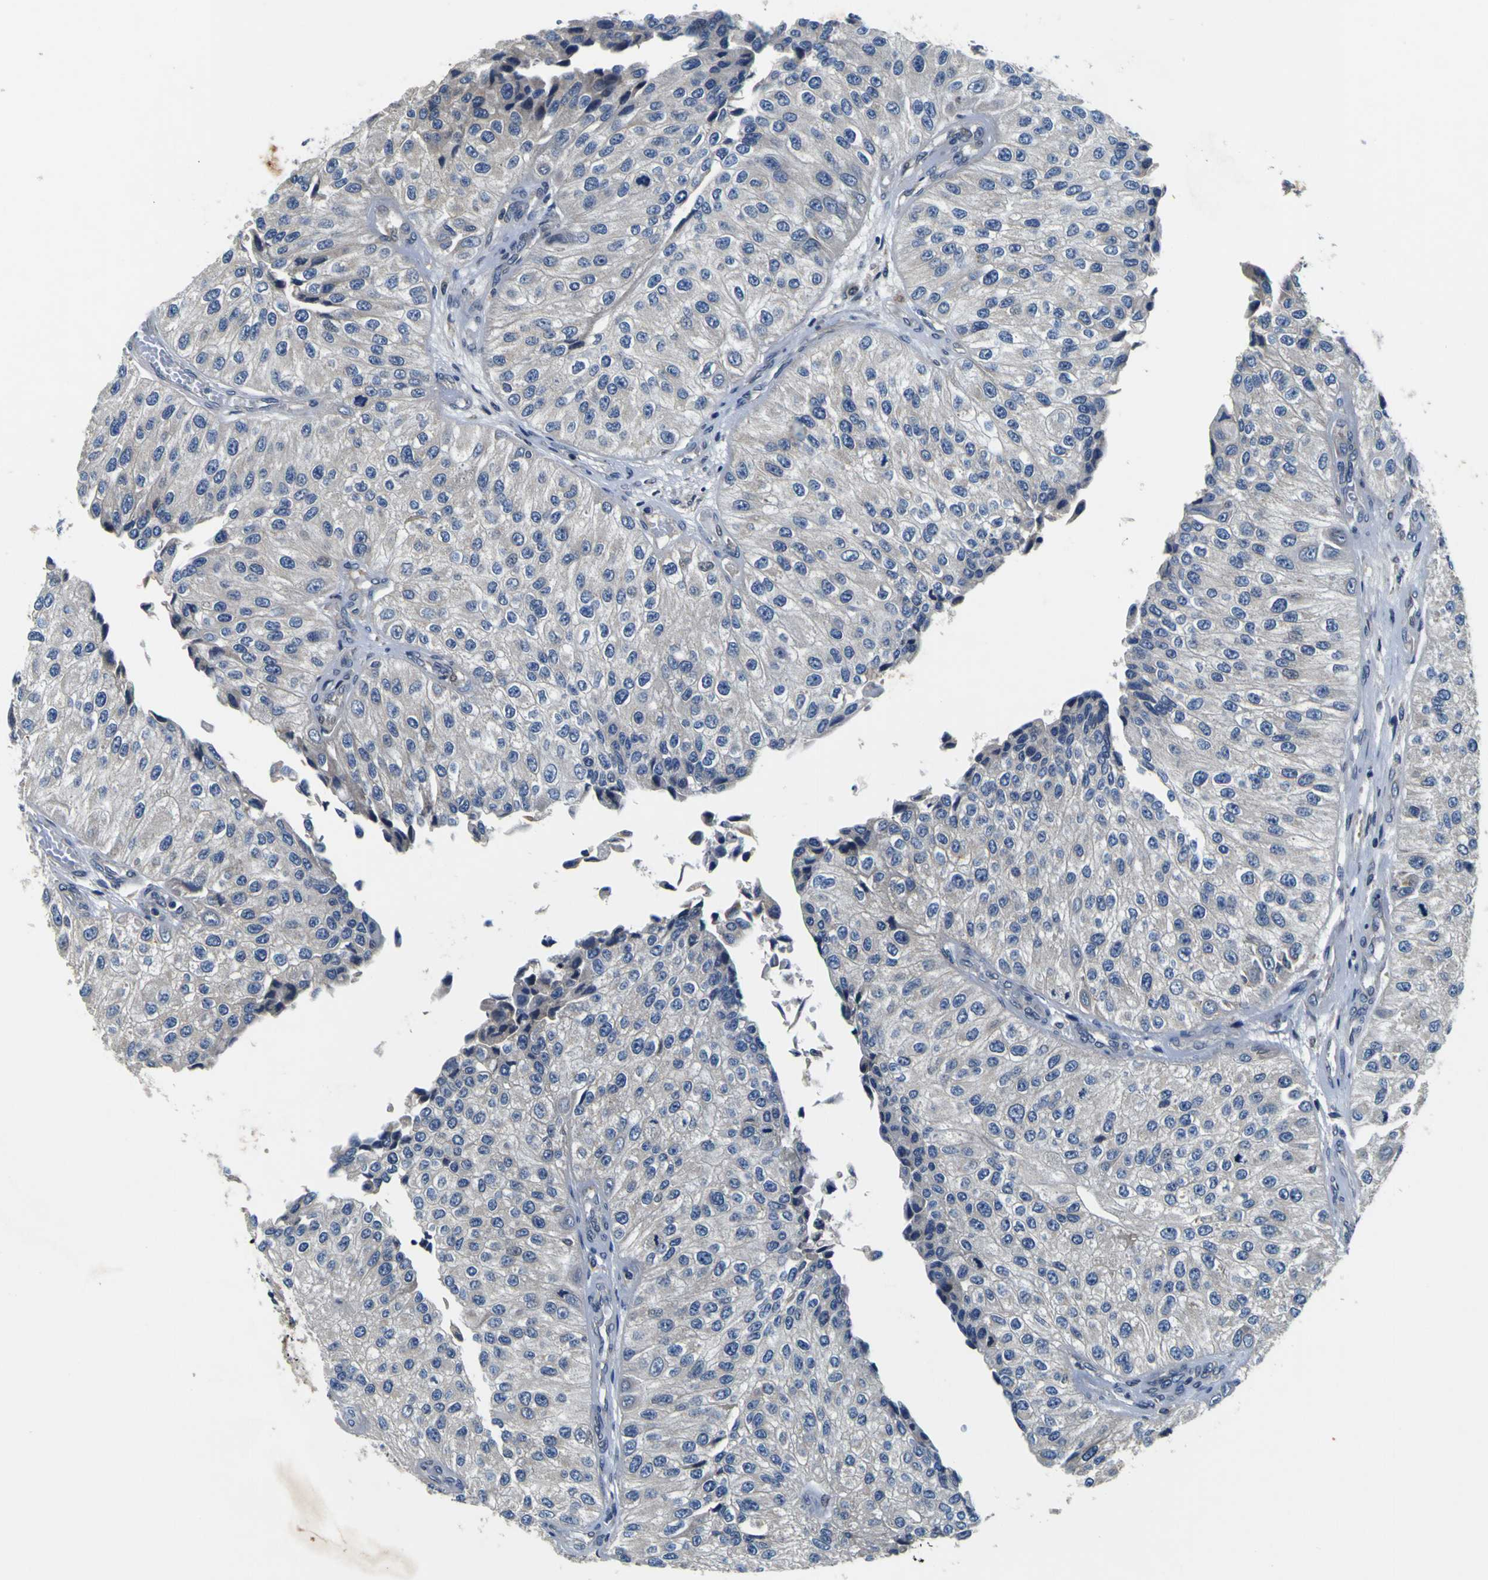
{"staining": {"intensity": "negative", "quantity": "none", "location": "none"}, "tissue": "urothelial cancer", "cell_type": "Tumor cells", "image_type": "cancer", "snomed": [{"axis": "morphology", "description": "Urothelial carcinoma, High grade"}, {"axis": "topography", "description": "Kidney"}, {"axis": "topography", "description": "Urinary bladder"}], "caption": "Tumor cells are negative for protein expression in human urothelial carcinoma (high-grade). The staining is performed using DAB (3,3'-diaminobenzidine) brown chromogen with nuclei counter-stained in using hematoxylin.", "gene": "EPHB4", "patient": {"sex": "male", "age": 77}}